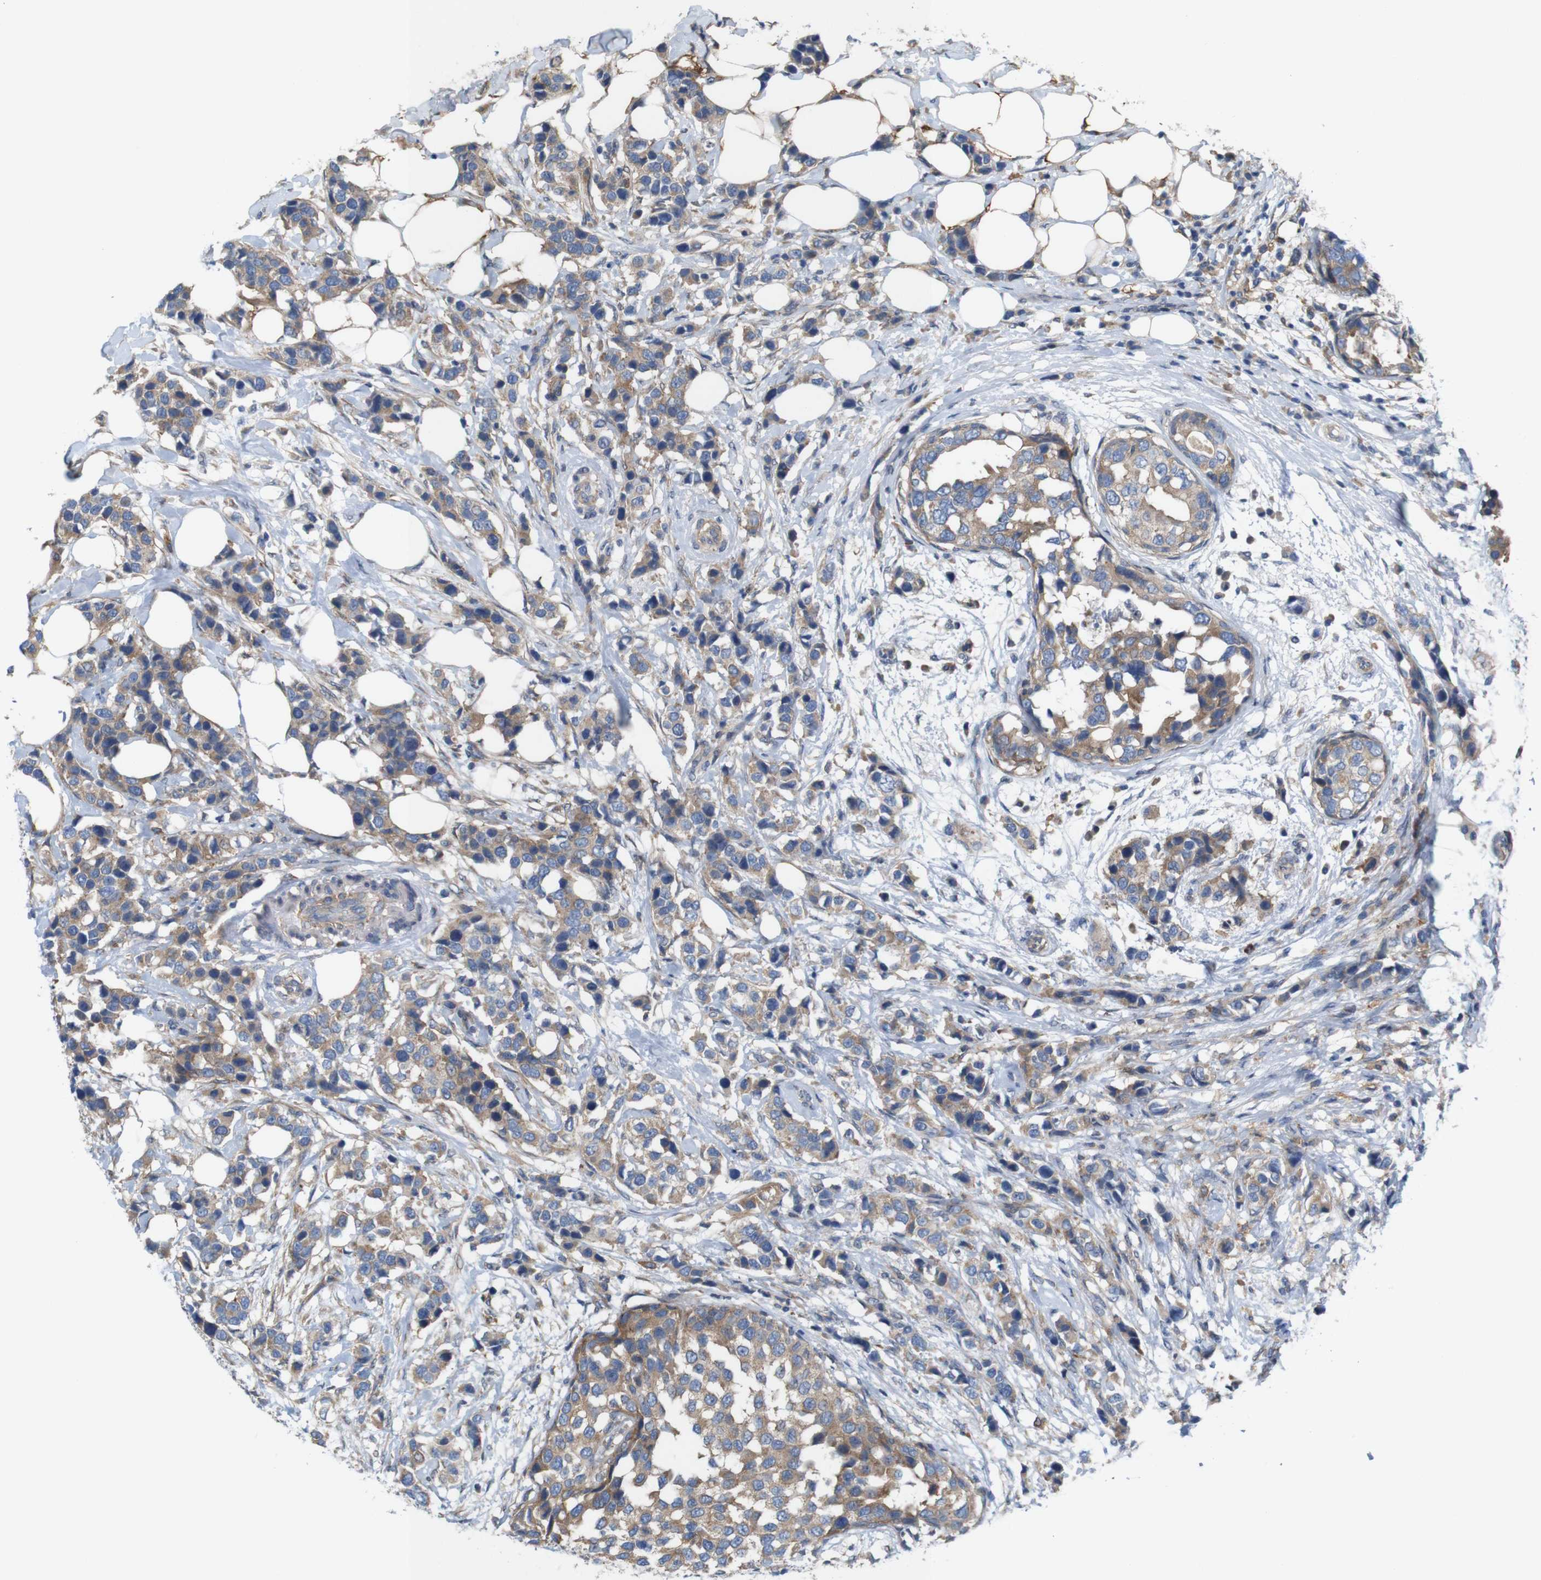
{"staining": {"intensity": "moderate", "quantity": ">75%", "location": "cytoplasmic/membranous"}, "tissue": "breast cancer", "cell_type": "Tumor cells", "image_type": "cancer", "snomed": [{"axis": "morphology", "description": "Normal tissue, NOS"}, {"axis": "morphology", "description": "Duct carcinoma"}, {"axis": "topography", "description": "Breast"}], "caption": "Protein expression analysis of human infiltrating ductal carcinoma (breast) reveals moderate cytoplasmic/membranous staining in about >75% of tumor cells.", "gene": "SIGLEC8", "patient": {"sex": "female", "age": 50}}